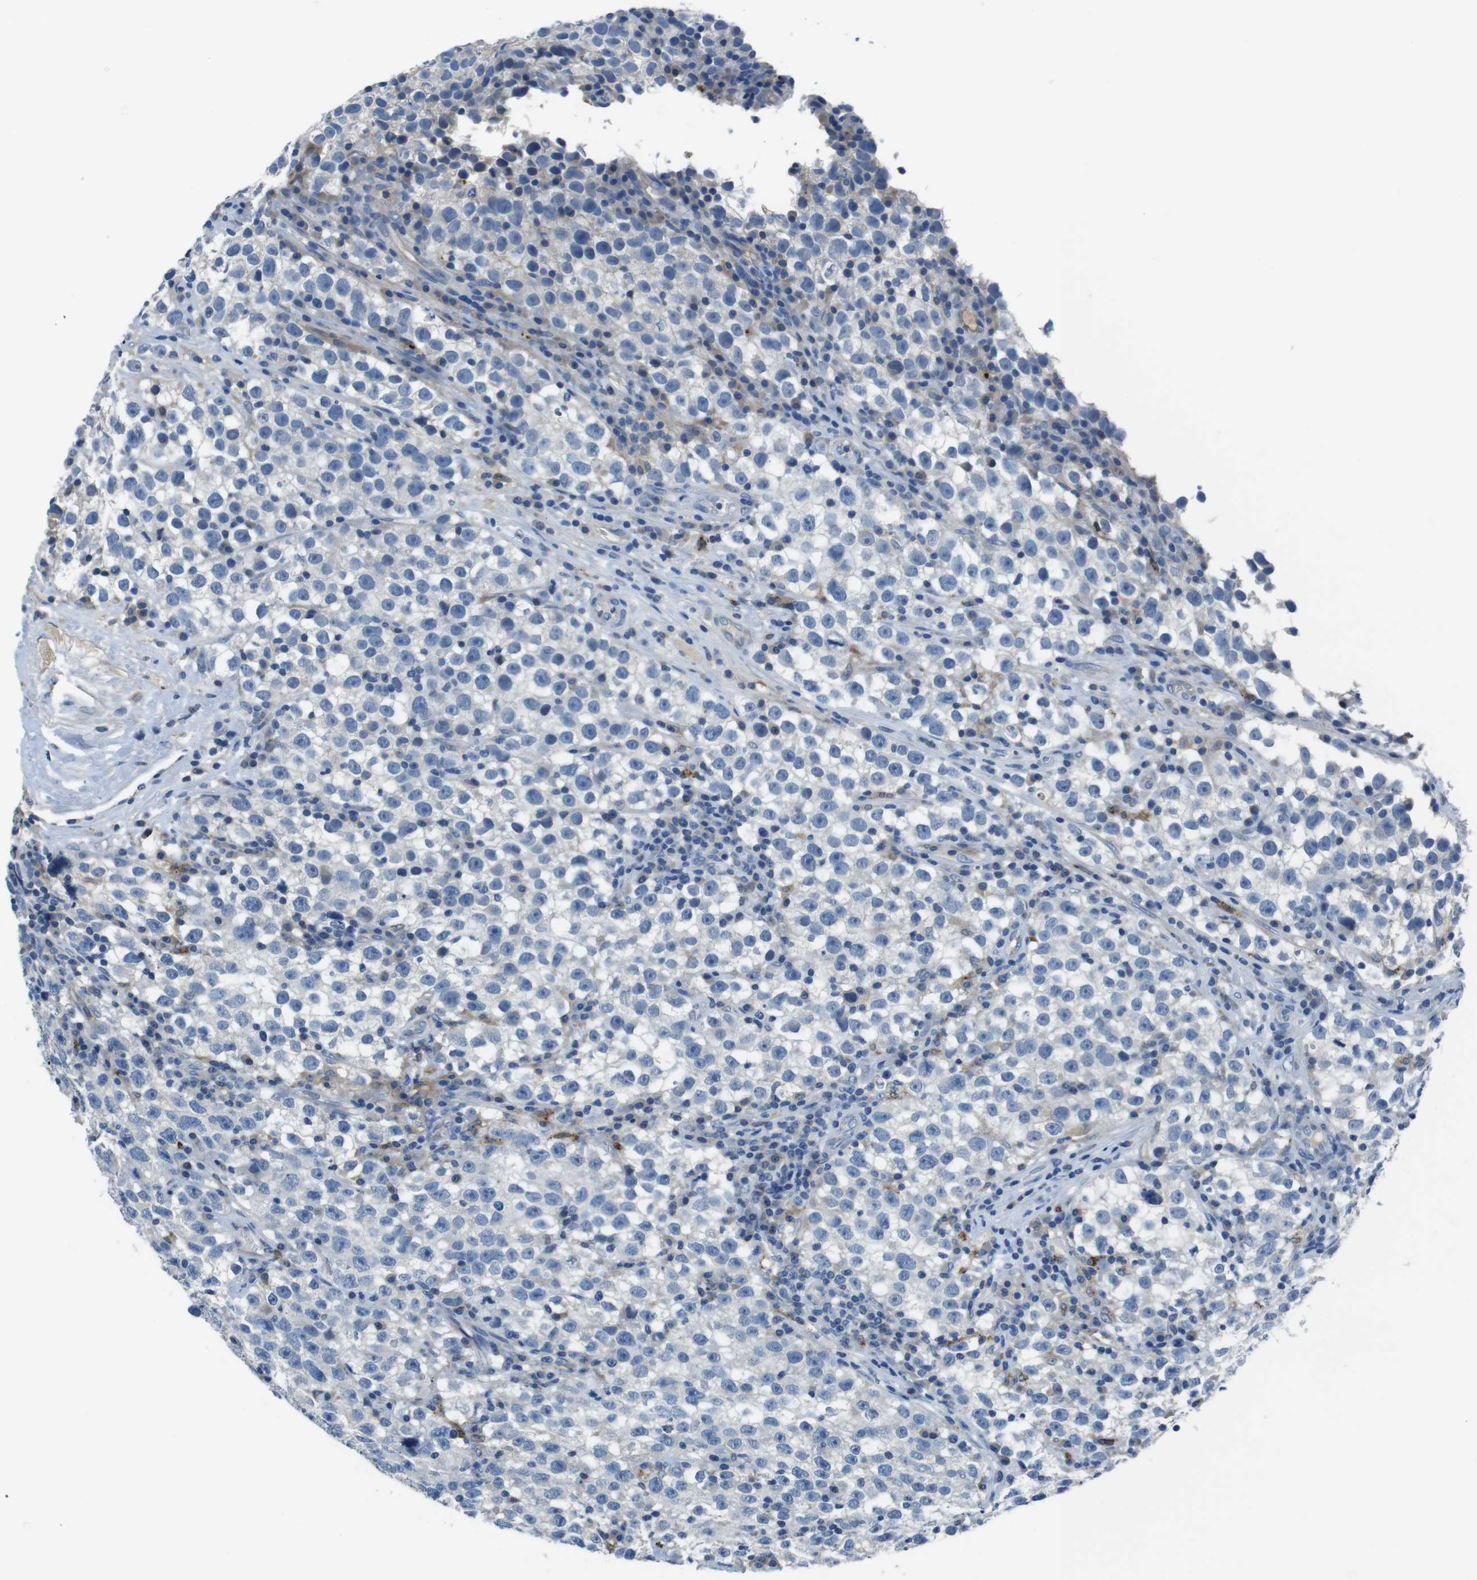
{"staining": {"intensity": "negative", "quantity": "none", "location": "none"}, "tissue": "testis cancer", "cell_type": "Tumor cells", "image_type": "cancer", "snomed": [{"axis": "morphology", "description": "Seminoma, NOS"}, {"axis": "topography", "description": "Testis"}], "caption": "Tumor cells are negative for brown protein staining in testis cancer (seminoma).", "gene": "TULP3", "patient": {"sex": "male", "age": 22}}